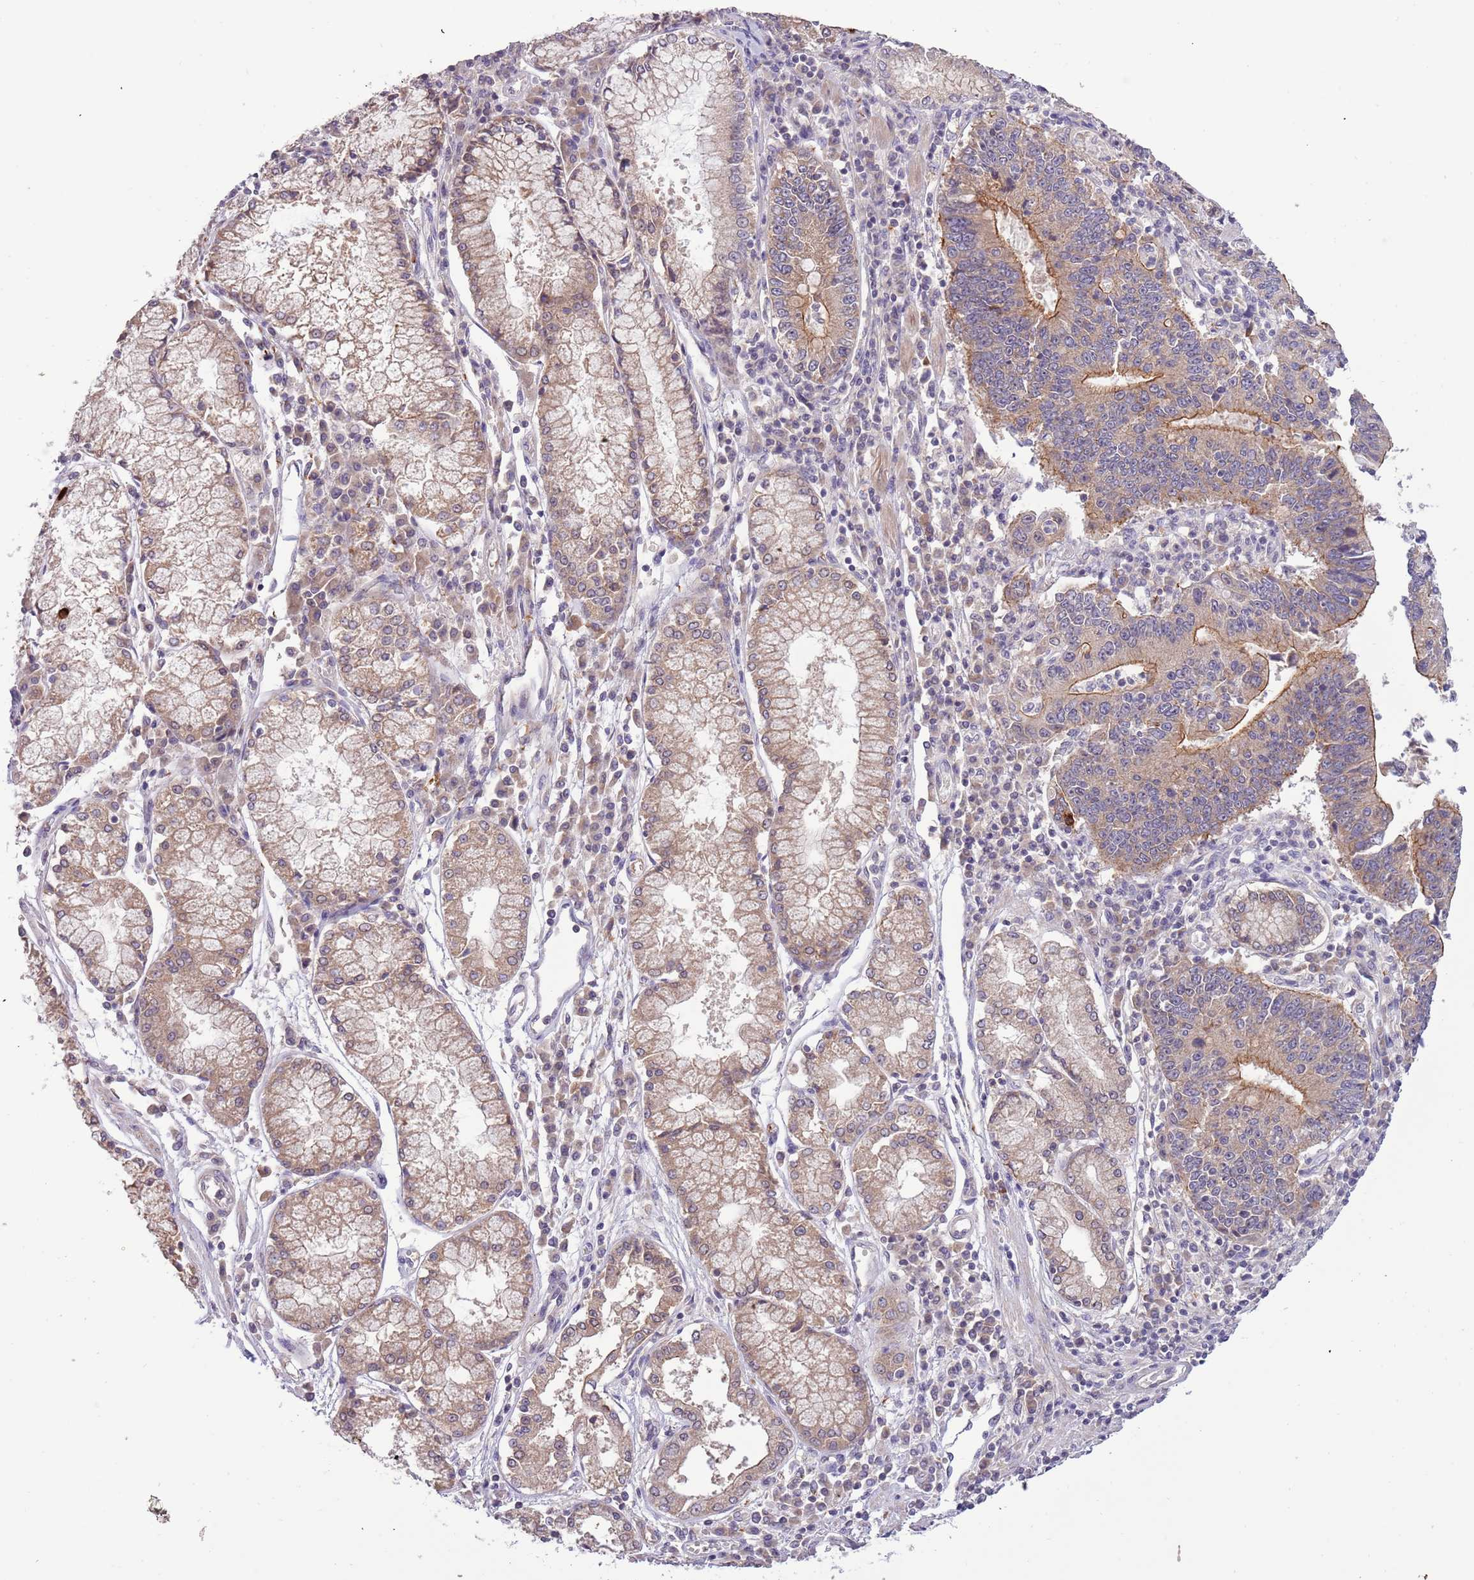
{"staining": {"intensity": "moderate", "quantity": "25%-75%", "location": "cytoplasmic/membranous"}, "tissue": "stomach cancer", "cell_type": "Tumor cells", "image_type": "cancer", "snomed": [{"axis": "morphology", "description": "Adenocarcinoma, NOS"}, {"axis": "topography", "description": "Stomach"}], "caption": "IHC of adenocarcinoma (stomach) exhibits medium levels of moderate cytoplasmic/membranous staining in approximately 25%-75% of tumor cells.", "gene": "SHROOM3", "patient": {"sex": "male", "age": 59}}